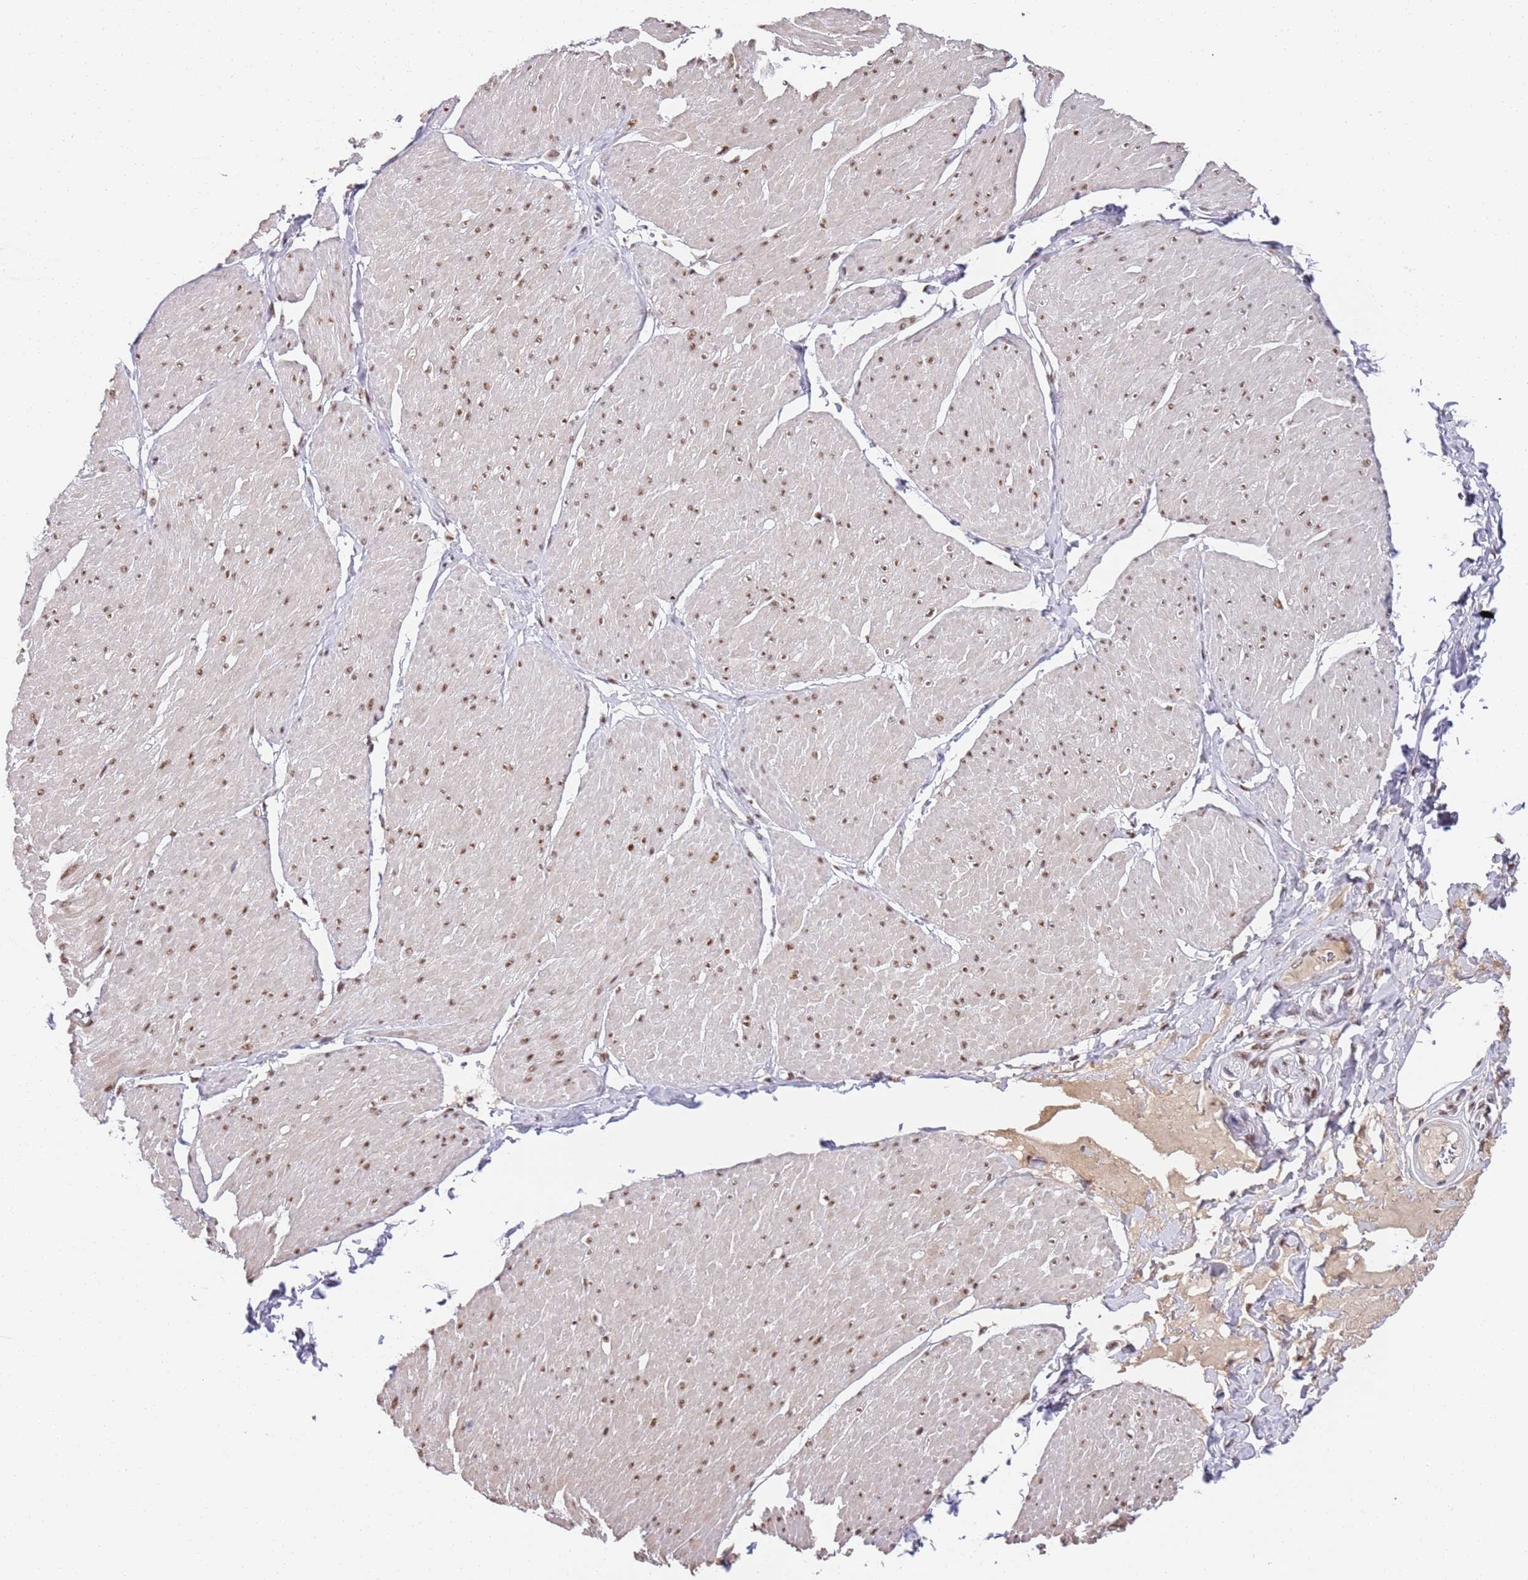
{"staining": {"intensity": "moderate", "quantity": ">75%", "location": "nuclear"}, "tissue": "smooth muscle", "cell_type": "Smooth muscle cells", "image_type": "normal", "snomed": [{"axis": "morphology", "description": "Urothelial carcinoma, High grade"}, {"axis": "topography", "description": "Urinary bladder"}], "caption": "Smooth muscle stained with IHC shows moderate nuclear positivity in approximately >75% of smooth muscle cells.", "gene": "AKAP8L", "patient": {"sex": "male", "age": 46}}